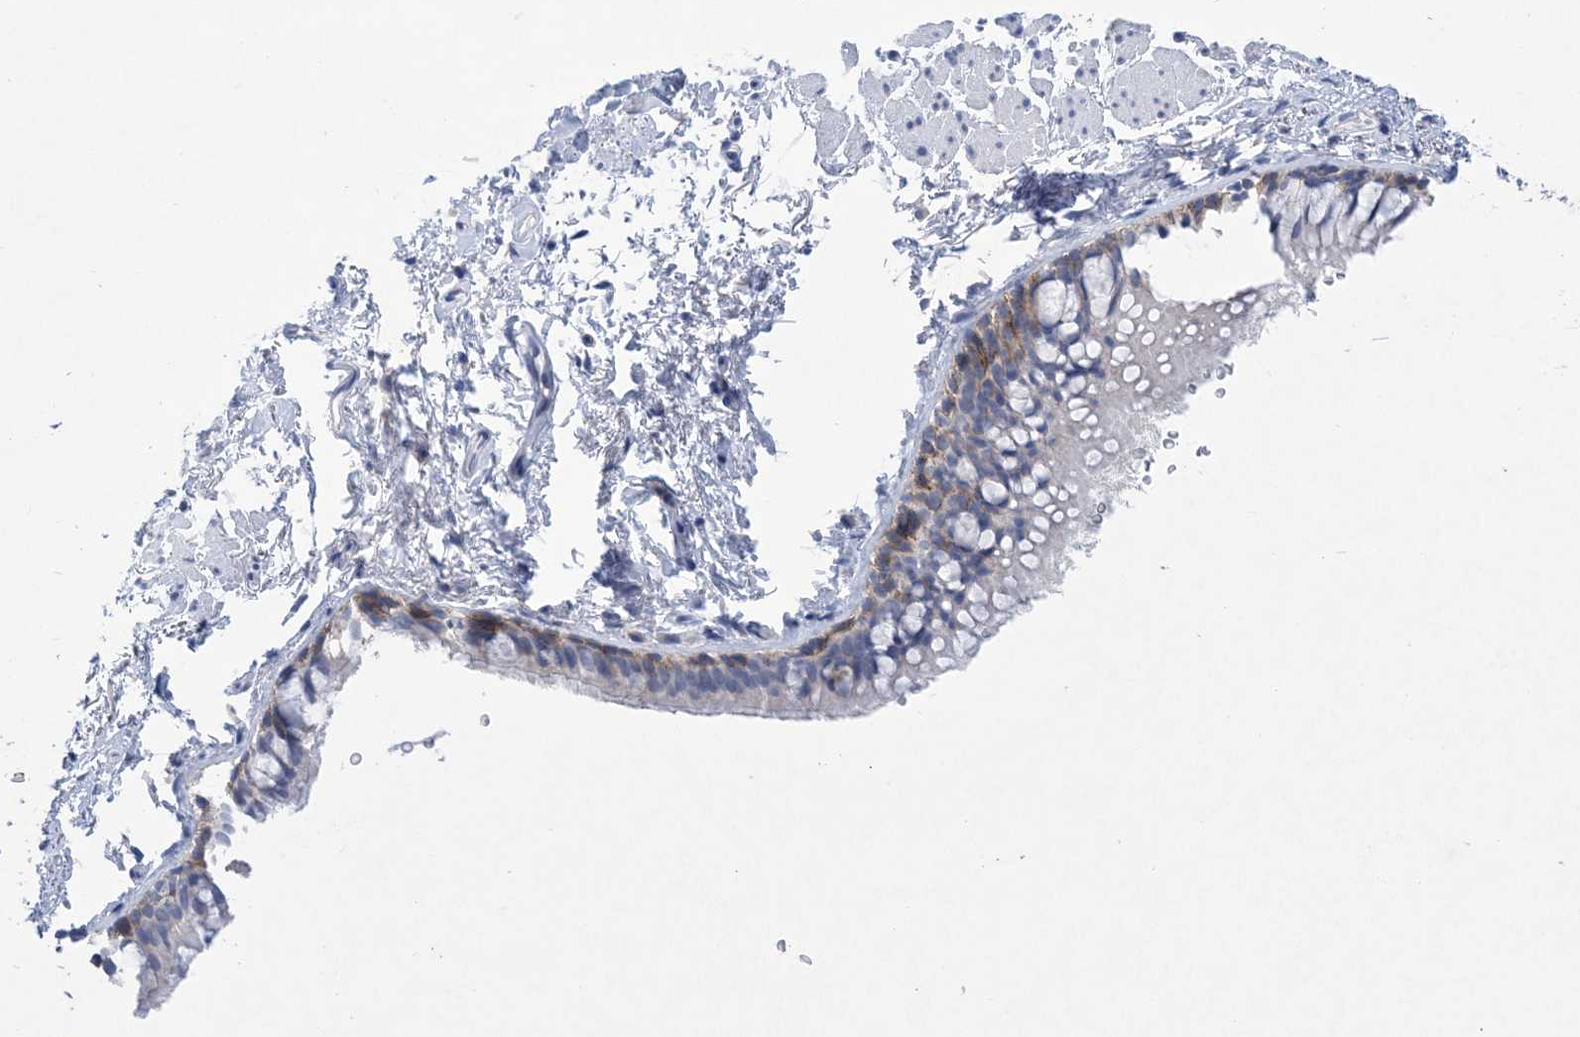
{"staining": {"intensity": "moderate", "quantity": "<25%", "location": "cytoplasmic/membranous"}, "tissue": "bronchus", "cell_type": "Respiratory epithelial cells", "image_type": "normal", "snomed": [{"axis": "morphology", "description": "Normal tissue, NOS"}, {"axis": "topography", "description": "Cartilage tissue"}, {"axis": "topography", "description": "Bronchus"}], "caption": "Protein positivity by immunohistochemistry exhibits moderate cytoplasmic/membranous staining in about <25% of respiratory epithelial cells in normal bronchus. Using DAB (brown) and hematoxylin (blue) stains, captured at high magnification using brightfield microscopy.", "gene": "DSC3", "patient": {"sex": "female", "age": 73}}